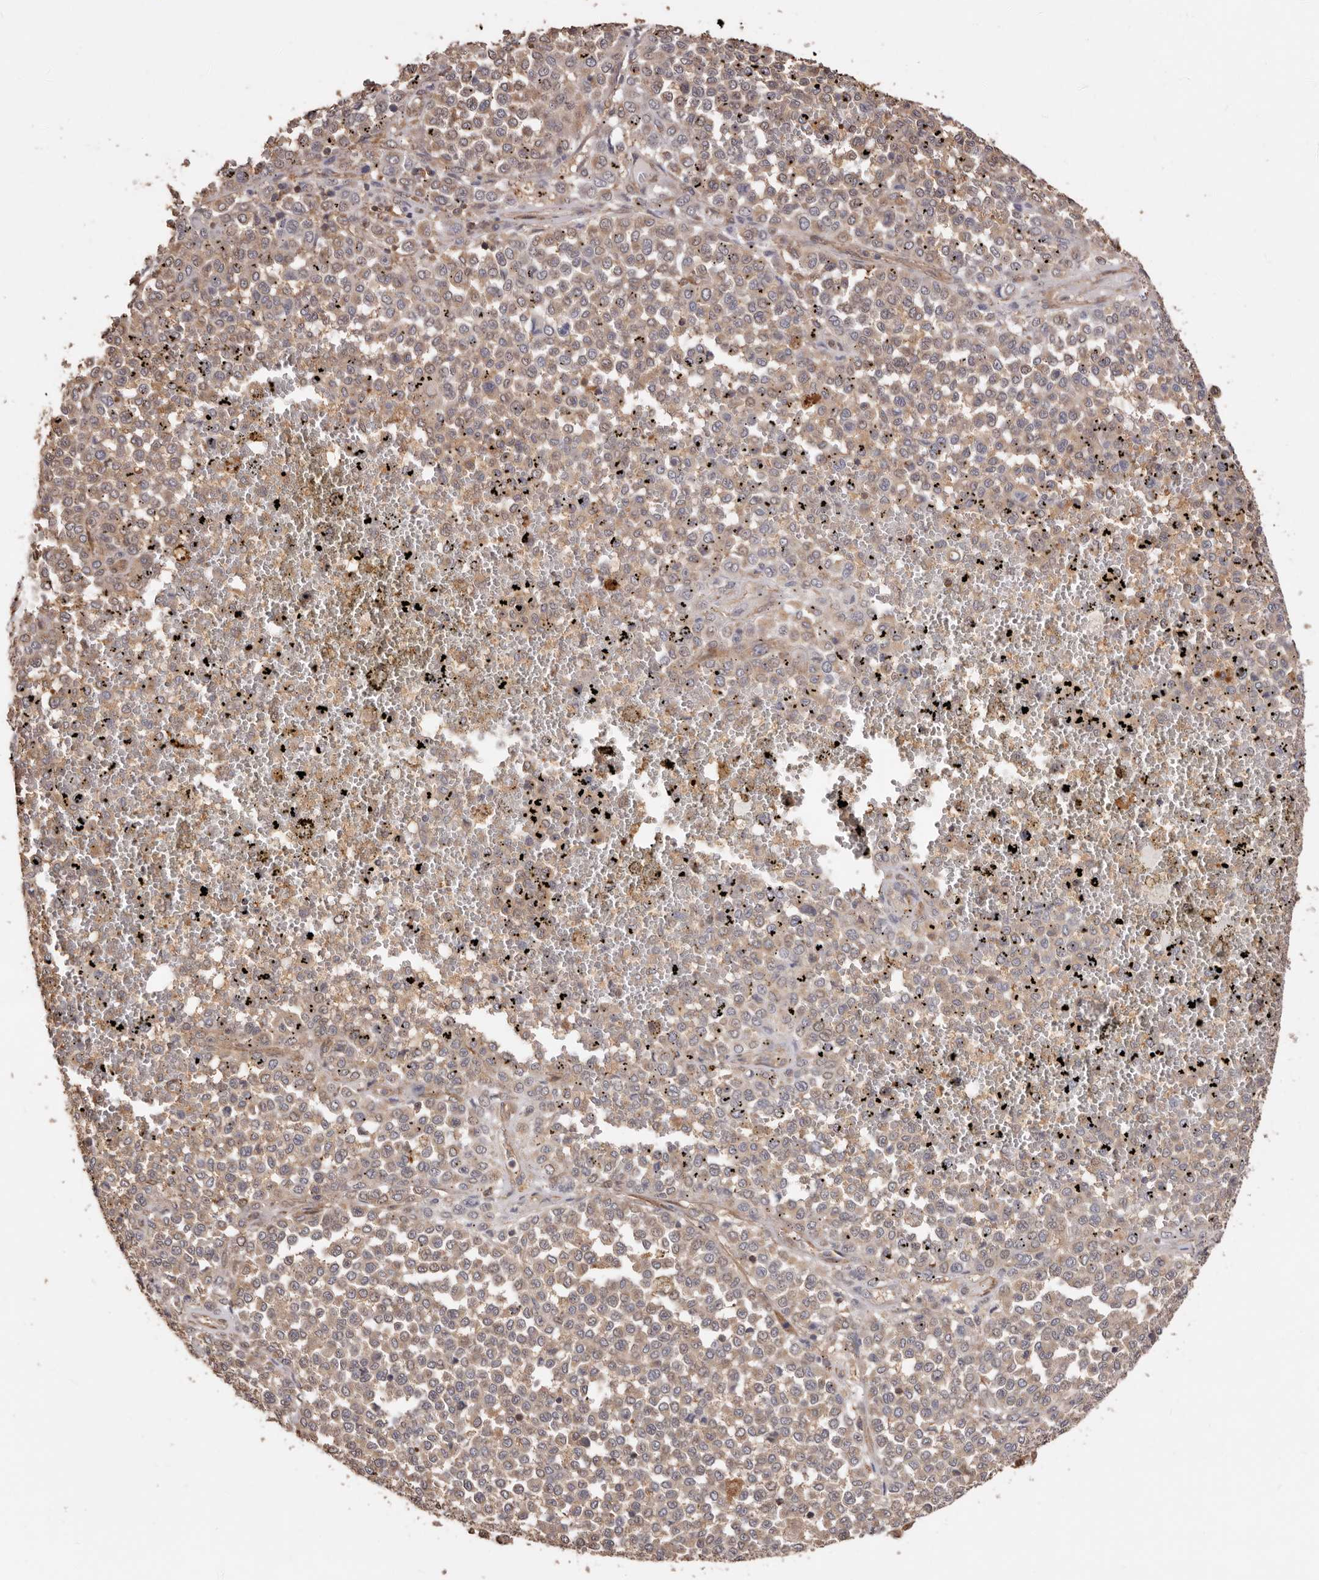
{"staining": {"intensity": "weak", "quantity": ">75%", "location": "cytoplasmic/membranous"}, "tissue": "melanoma", "cell_type": "Tumor cells", "image_type": "cancer", "snomed": [{"axis": "morphology", "description": "Malignant melanoma, Metastatic site"}, {"axis": "topography", "description": "Pancreas"}], "caption": "Weak cytoplasmic/membranous expression is seen in about >75% of tumor cells in malignant melanoma (metastatic site). (brown staining indicates protein expression, while blue staining denotes nuclei).", "gene": "COQ8B", "patient": {"sex": "female", "age": 30}}